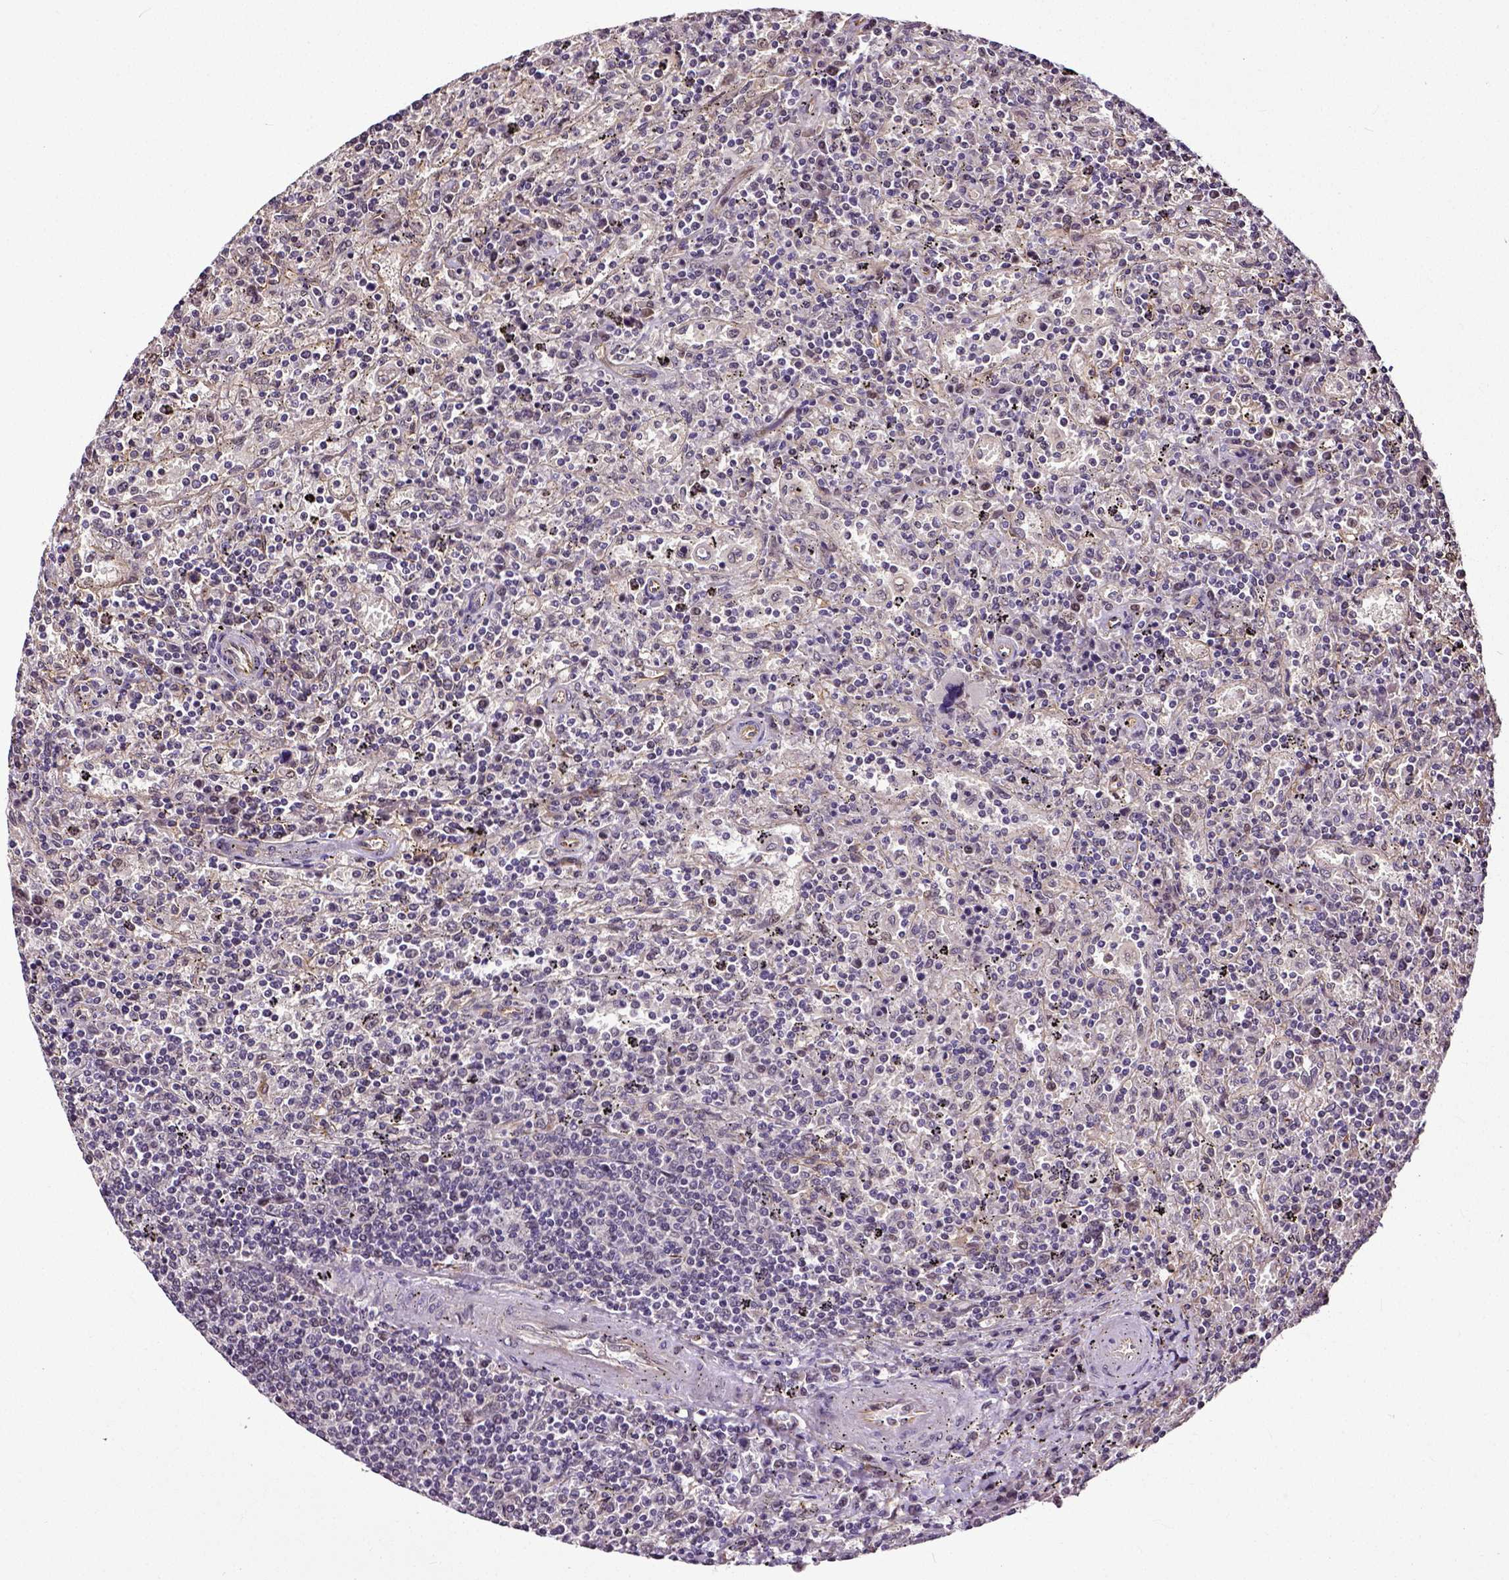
{"staining": {"intensity": "negative", "quantity": "none", "location": "none"}, "tissue": "lymphoma", "cell_type": "Tumor cells", "image_type": "cancer", "snomed": [{"axis": "morphology", "description": "Malignant lymphoma, non-Hodgkin's type, Low grade"}, {"axis": "topography", "description": "Spleen"}], "caption": "Tumor cells are negative for brown protein staining in lymphoma.", "gene": "DICER1", "patient": {"sex": "male", "age": 62}}